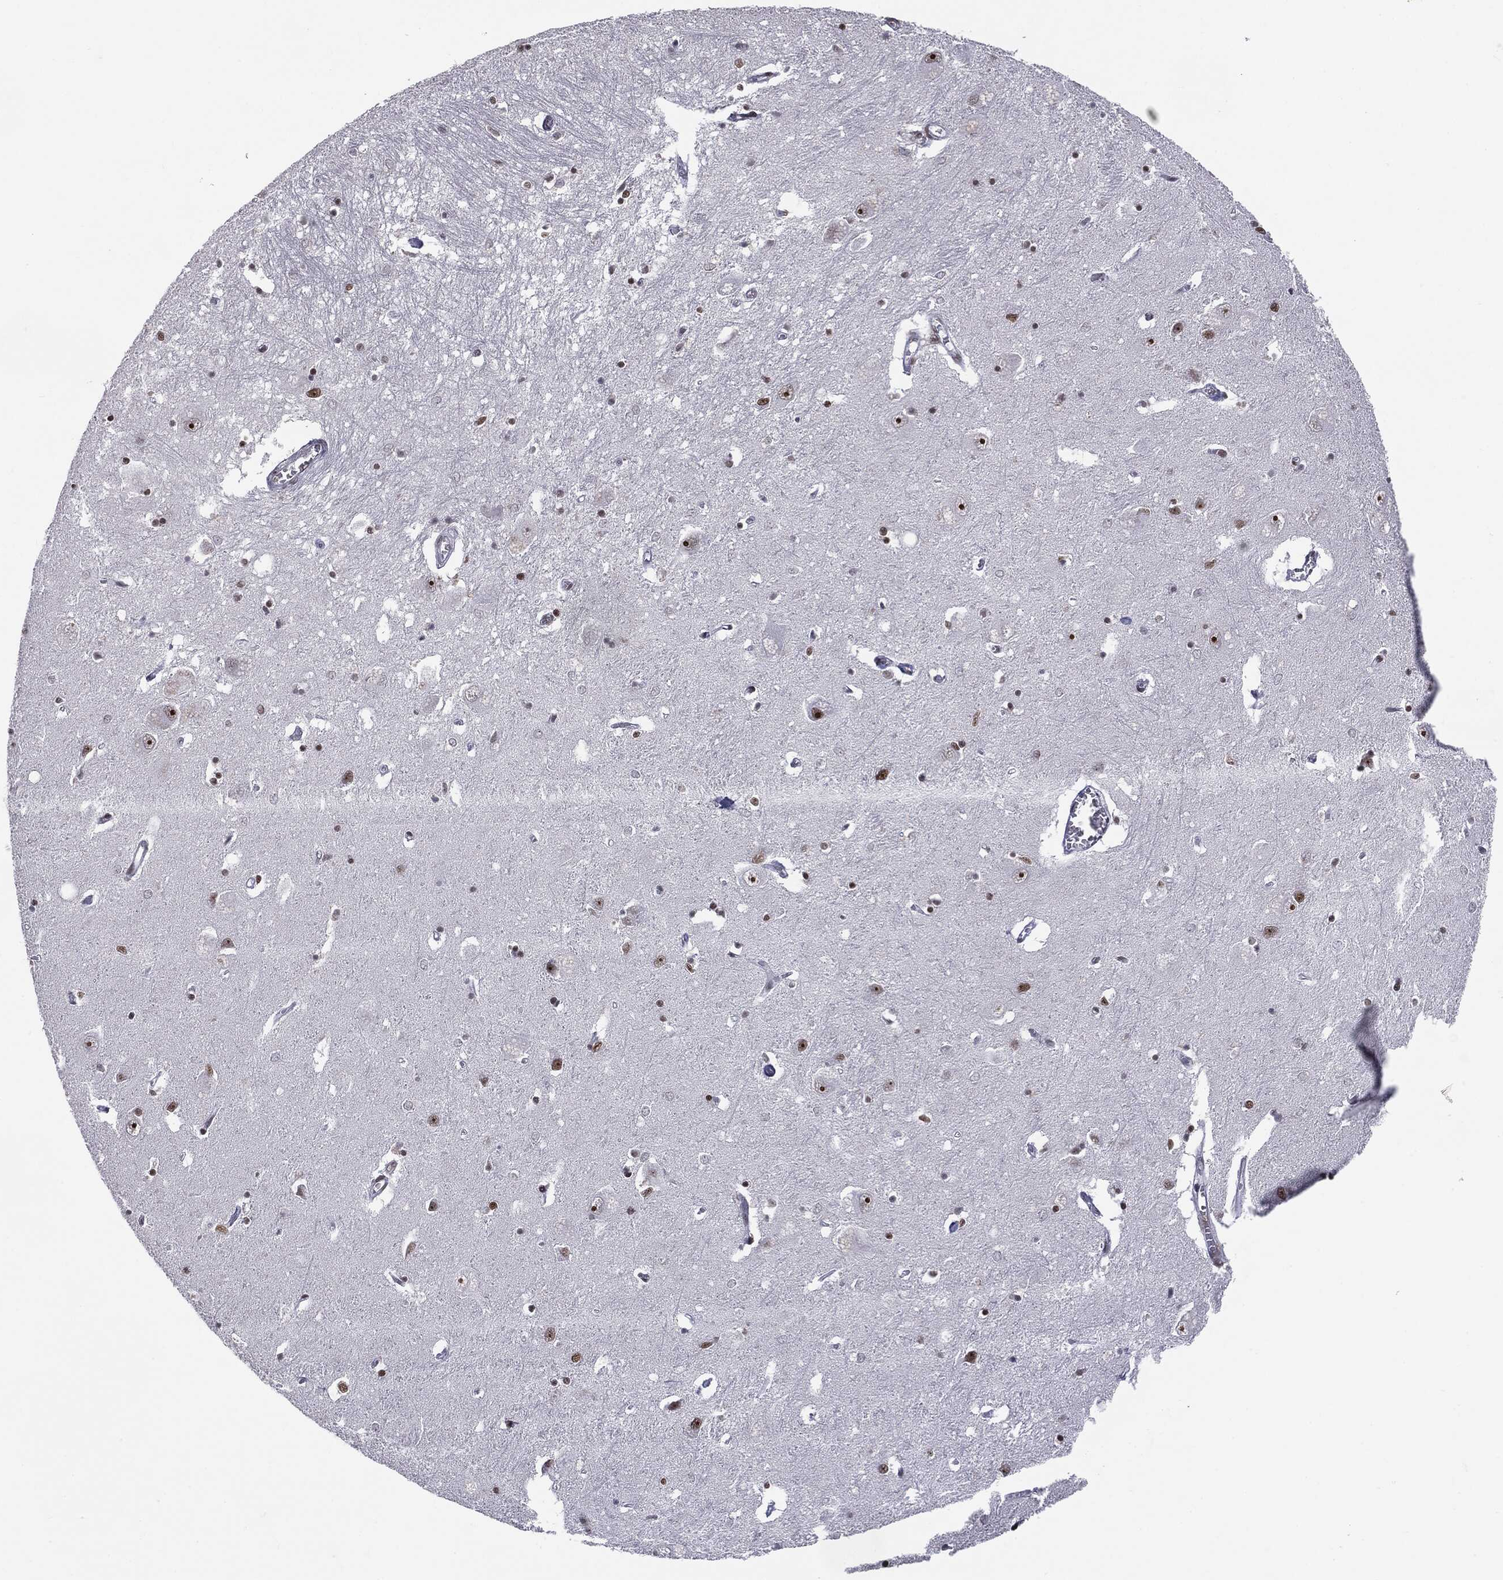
{"staining": {"intensity": "moderate", "quantity": "25%-75%", "location": "nuclear"}, "tissue": "caudate", "cell_type": "Glial cells", "image_type": "normal", "snomed": [{"axis": "morphology", "description": "Normal tissue, NOS"}, {"axis": "topography", "description": "Lateral ventricle wall"}], "caption": "The histopathology image shows staining of normal caudate, revealing moderate nuclear protein positivity (brown color) within glial cells.", "gene": "MDC1", "patient": {"sex": "male", "age": 54}}